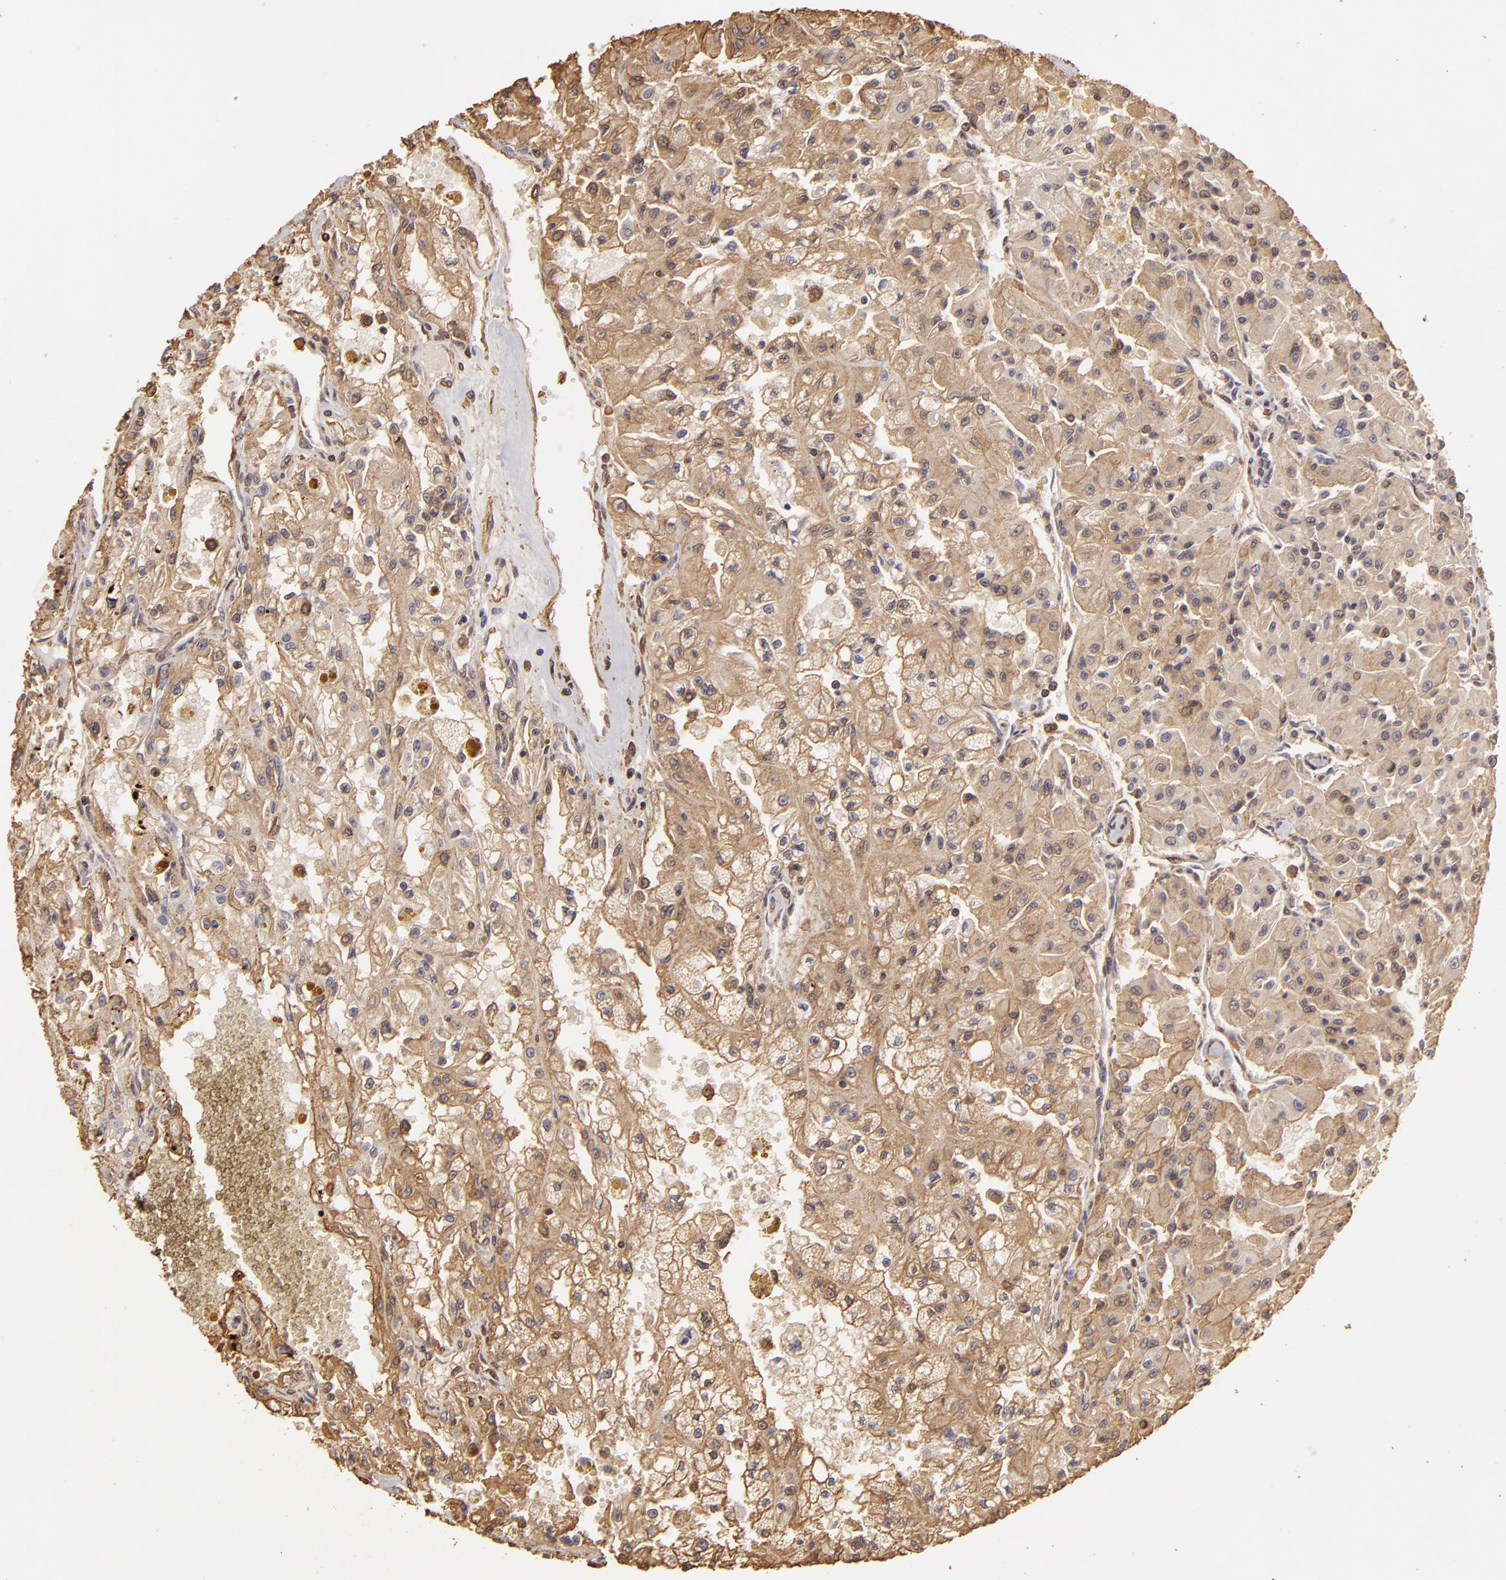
{"staining": {"intensity": "weak", "quantity": ">75%", "location": "cytoplasmic/membranous"}, "tissue": "renal cancer", "cell_type": "Tumor cells", "image_type": "cancer", "snomed": [{"axis": "morphology", "description": "Adenocarcinoma, NOS"}, {"axis": "topography", "description": "Kidney"}], "caption": "Adenocarcinoma (renal) stained with a protein marker displays weak staining in tumor cells.", "gene": "HSPB6", "patient": {"sex": "male", "age": 78}}